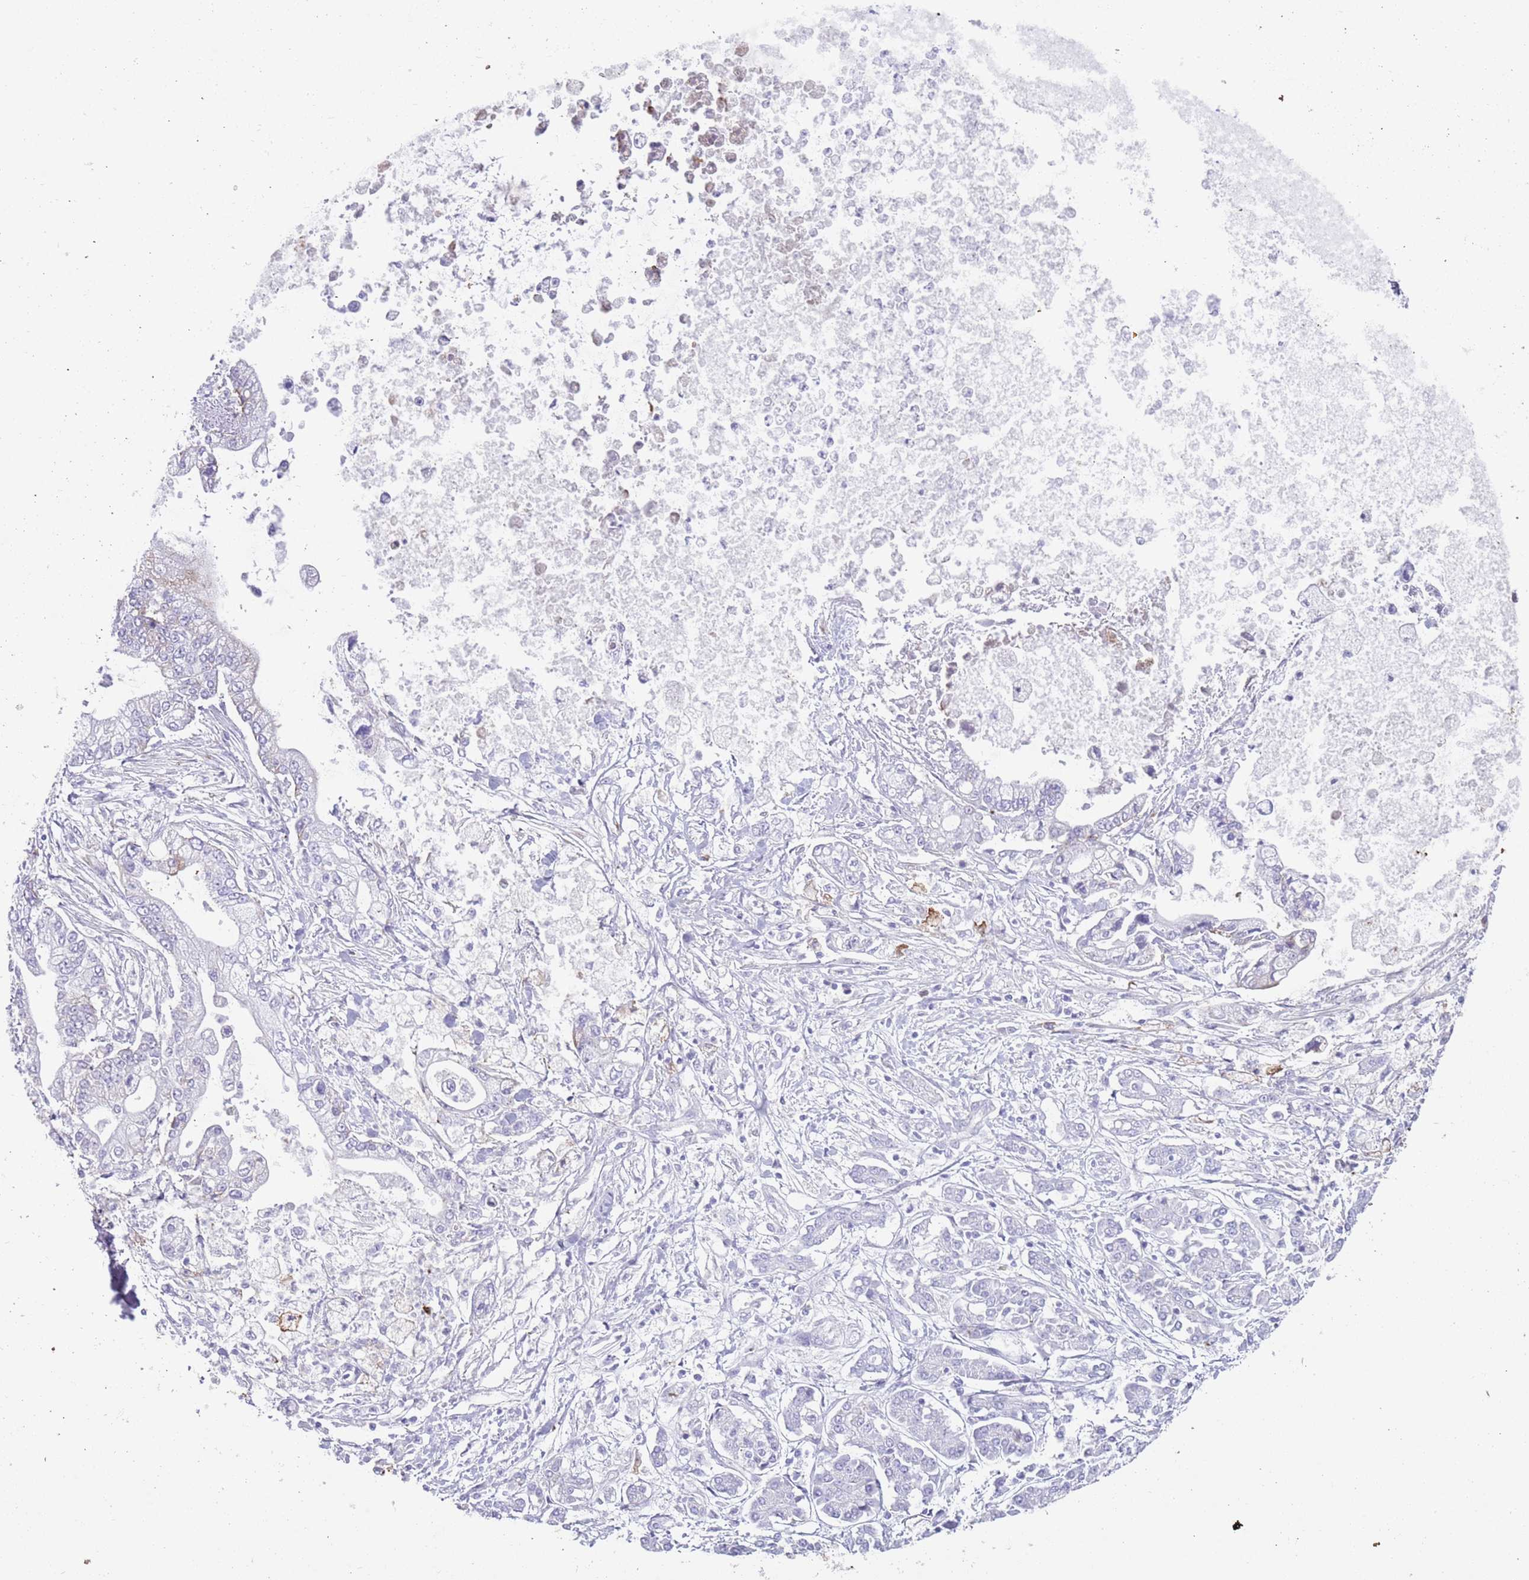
{"staining": {"intensity": "negative", "quantity": "none", "location": "none"}, "tissue": "pancreatic cancer", "cell_type": "Tumor cells", "image_type": "cancer", "snomed": [{"axis": "morphology", "description": "Adenocarcinoma, NOS"}, {"axis": "topography", "description": "Pancreas"}], "caption": "A high-resolution histopathology image shows immunohistochemistry staining of pancreatic cancer, which shows no significant expression in tumor cells.", "gene": "HDAC8", "patient": {"sex": "male", "age": 69}}